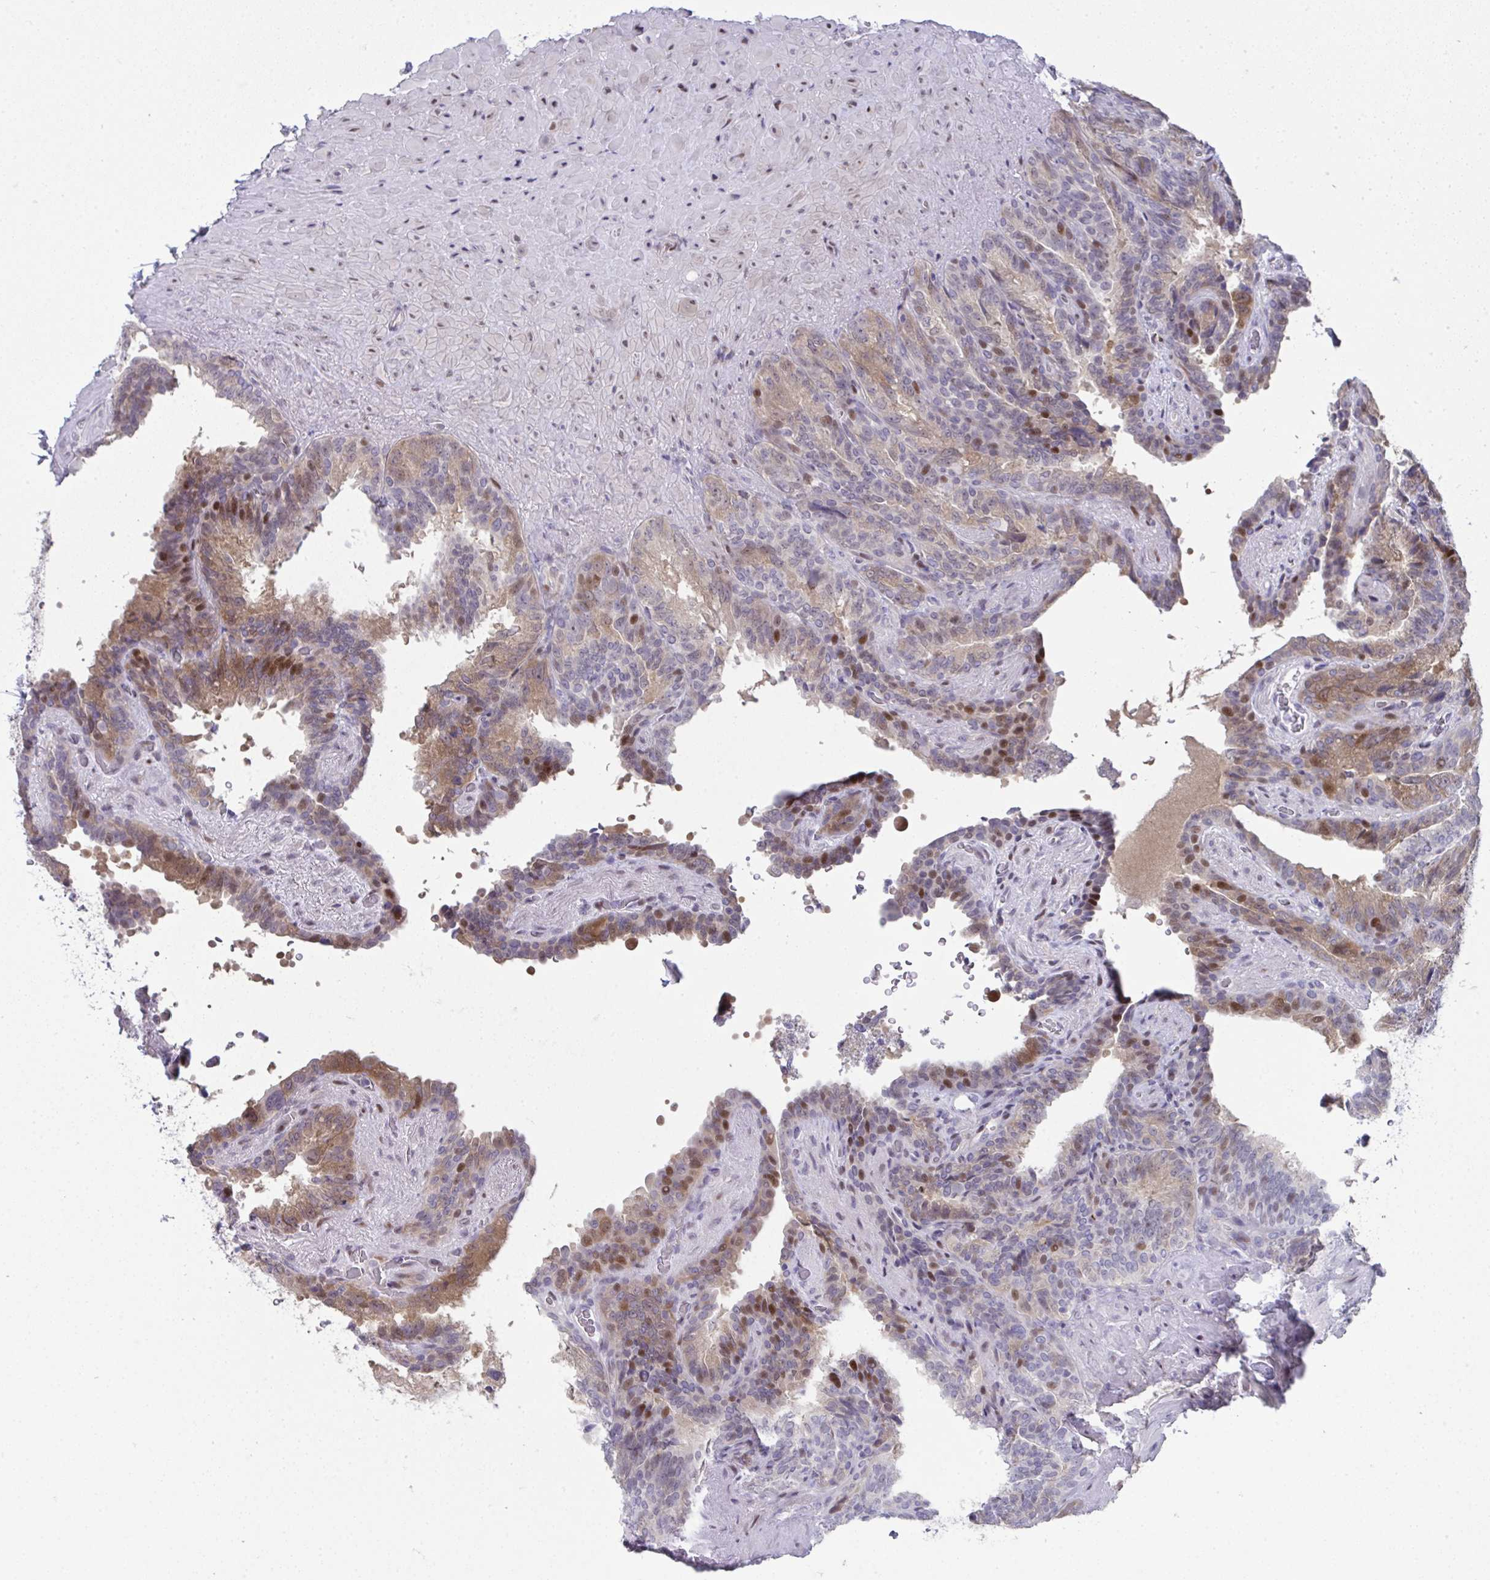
{"staining": {"intensity": "moderate", "quantity": "25%-75%", "location": "cytoplasmic/membranous,nuclear"}, "tissue": "seminal vesicle", "cell_type": "Glandular cells", "image_type": "normal", "snomed": [{"axis": "morphology", "description": "Normal tissue, NOS"}, {"axis": "topography", "description": "Seminal veicle"}], "caption": "Immunohistochemistry (IHC) staining of unremarkable seminal vesicle, which displays medium levels of moderate cytoplasmic/membranous,nuclear expression in approximately 25%-75% of glandular cells indicating moderate cytoplasmic/membranous,nuclear protein expression. The staining was performed using DAB (brown) for protein detection and nuclei were counterstained in hematoxylin (blue).", "gene": "GALNT16", "patient": {"sex": "male", "age": 60}}